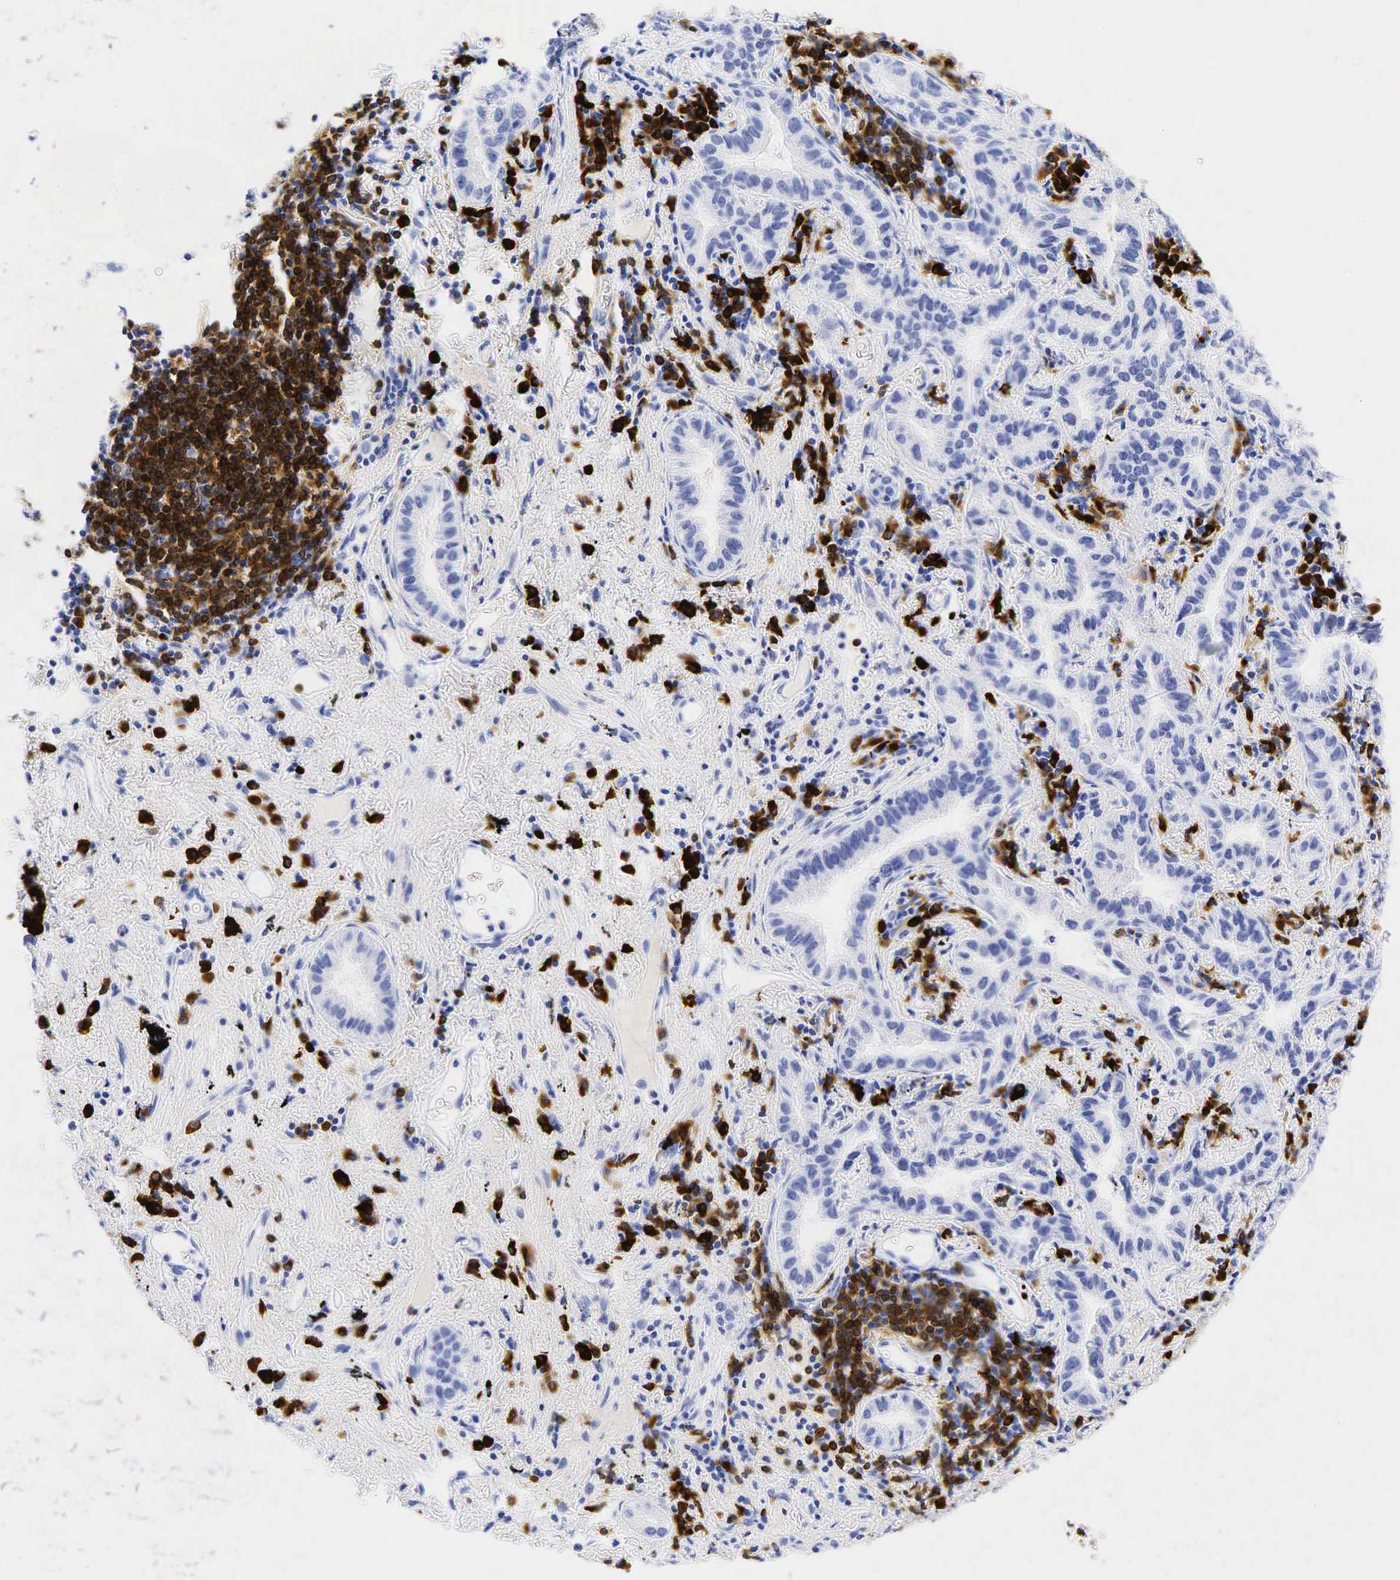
{"staining": {"intensity": "negative", "quantity": "none", "location": "none"}, "tissue": "lung cancer", "cell_type": "Tumor cells", "image_type": "cancer", "snomed": [{"axis": "morphology", "description": "Adenocarcinoma, NOS"}, {"axis": "topography", "description": "Lung"}], "caption": "A high-resolution image shows IHC staining of lung cancer (adenocarcinoma), which reveals no significant positivity in tumor cells.", "gene": "CD79A", "patient": {"sex": "female", "age": 50}}